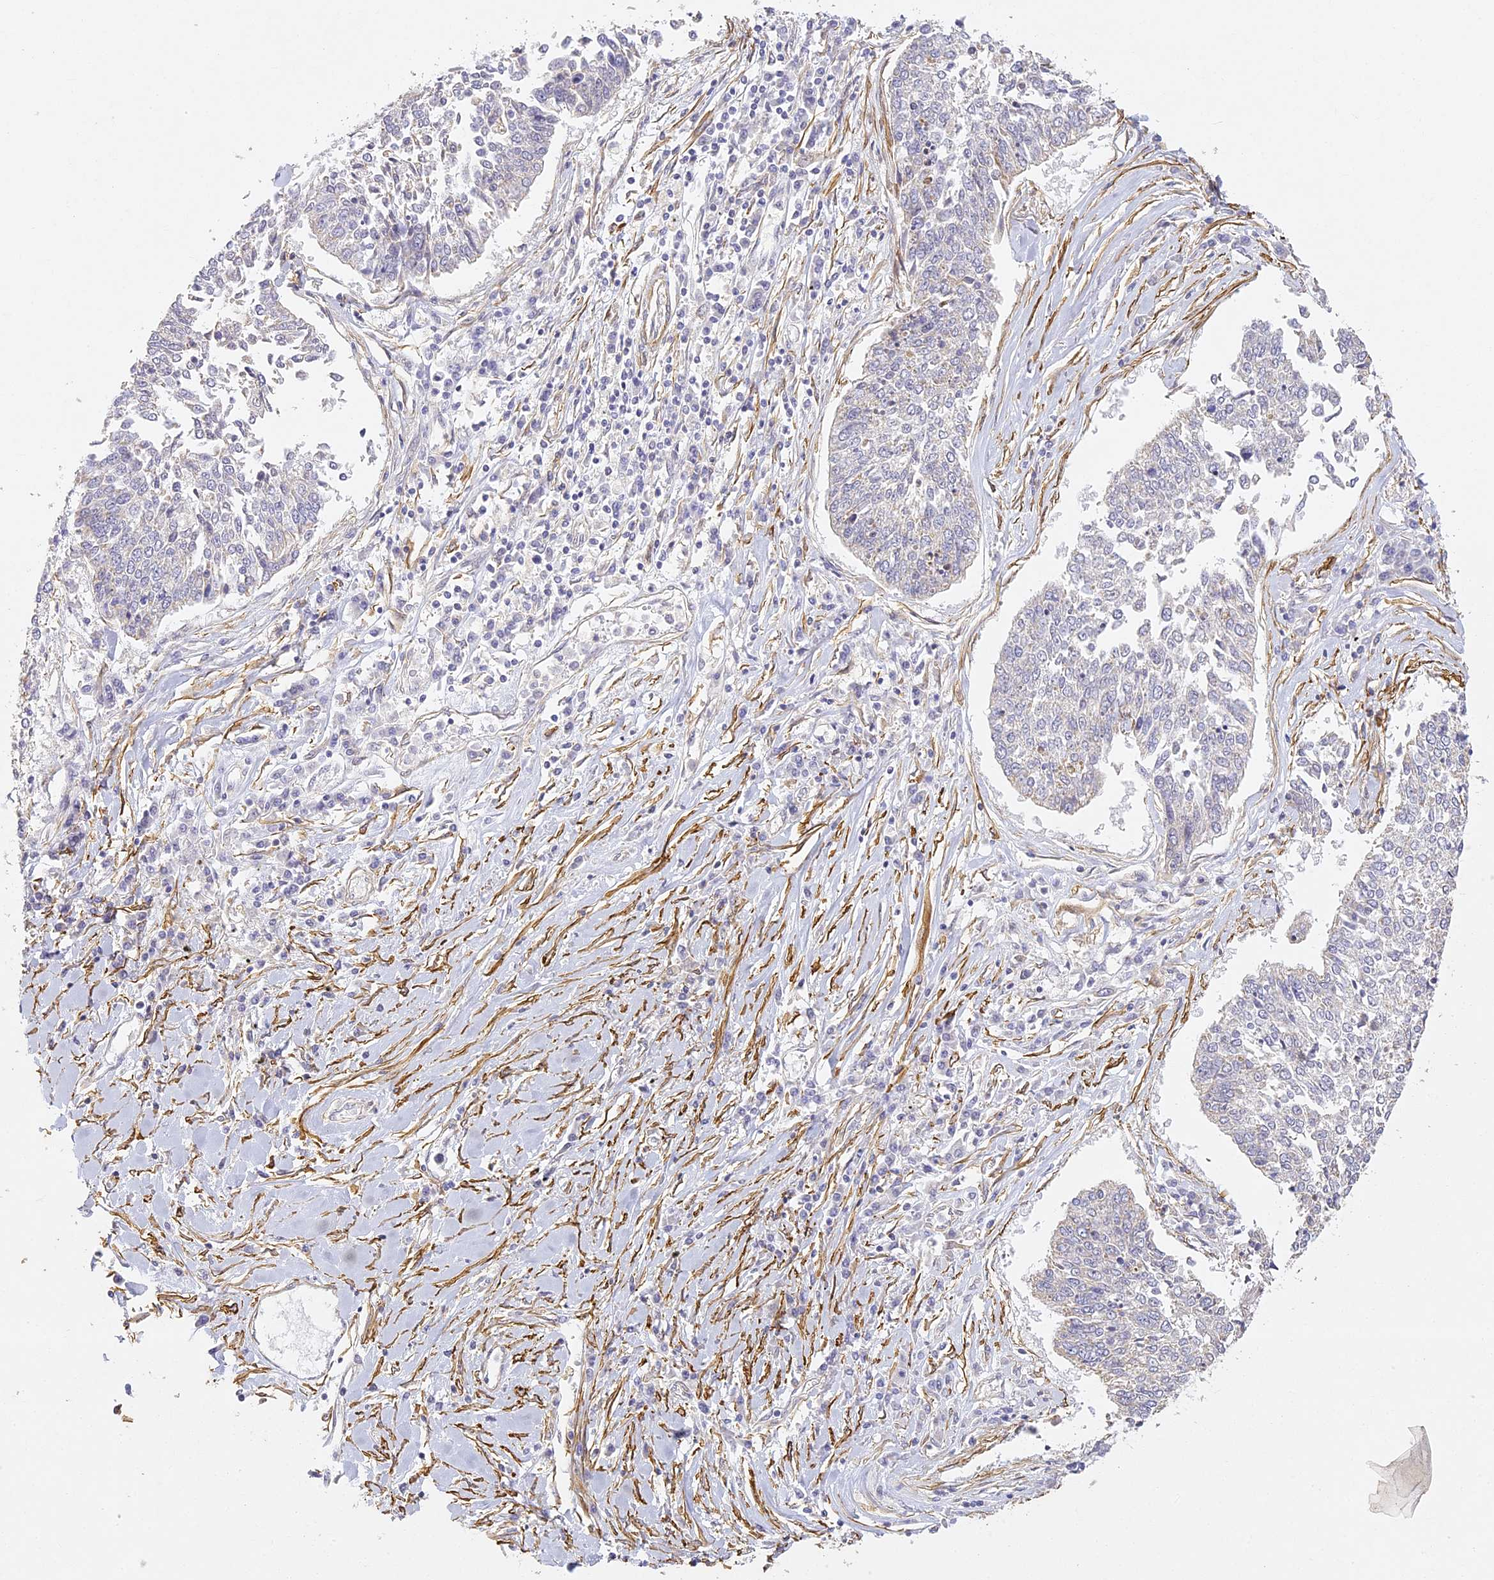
{"staining": {"intensity": "negative", "quantity": "none", "location": "none"}, "tissue": "lung cancer", "cell_type": "Tumor cells", "image_type": "cancer", "snomed": [{"axis": "morphology", "description": "Normal tissue, NOS"}, {"axis": "morphology", "description": "Squamous cell carcinoma, NOS"}, {"axis": "topography", "description": "Cartilage tissue"}, {"axis": "topography", "description": "Bronchus"}, {"axis": "topography", "description": "Lung"}, {"axis": "topography", "description": "Peripheral nerve tissue"}], "caption": "Immunohistochemistry (IHC) micrograph of lung squamous cell carcinoma stained for a protein (brown), which reveals no staining in tumor cells.", "gene": "MED28", "patient": {"sex": "female", "age": 49}}